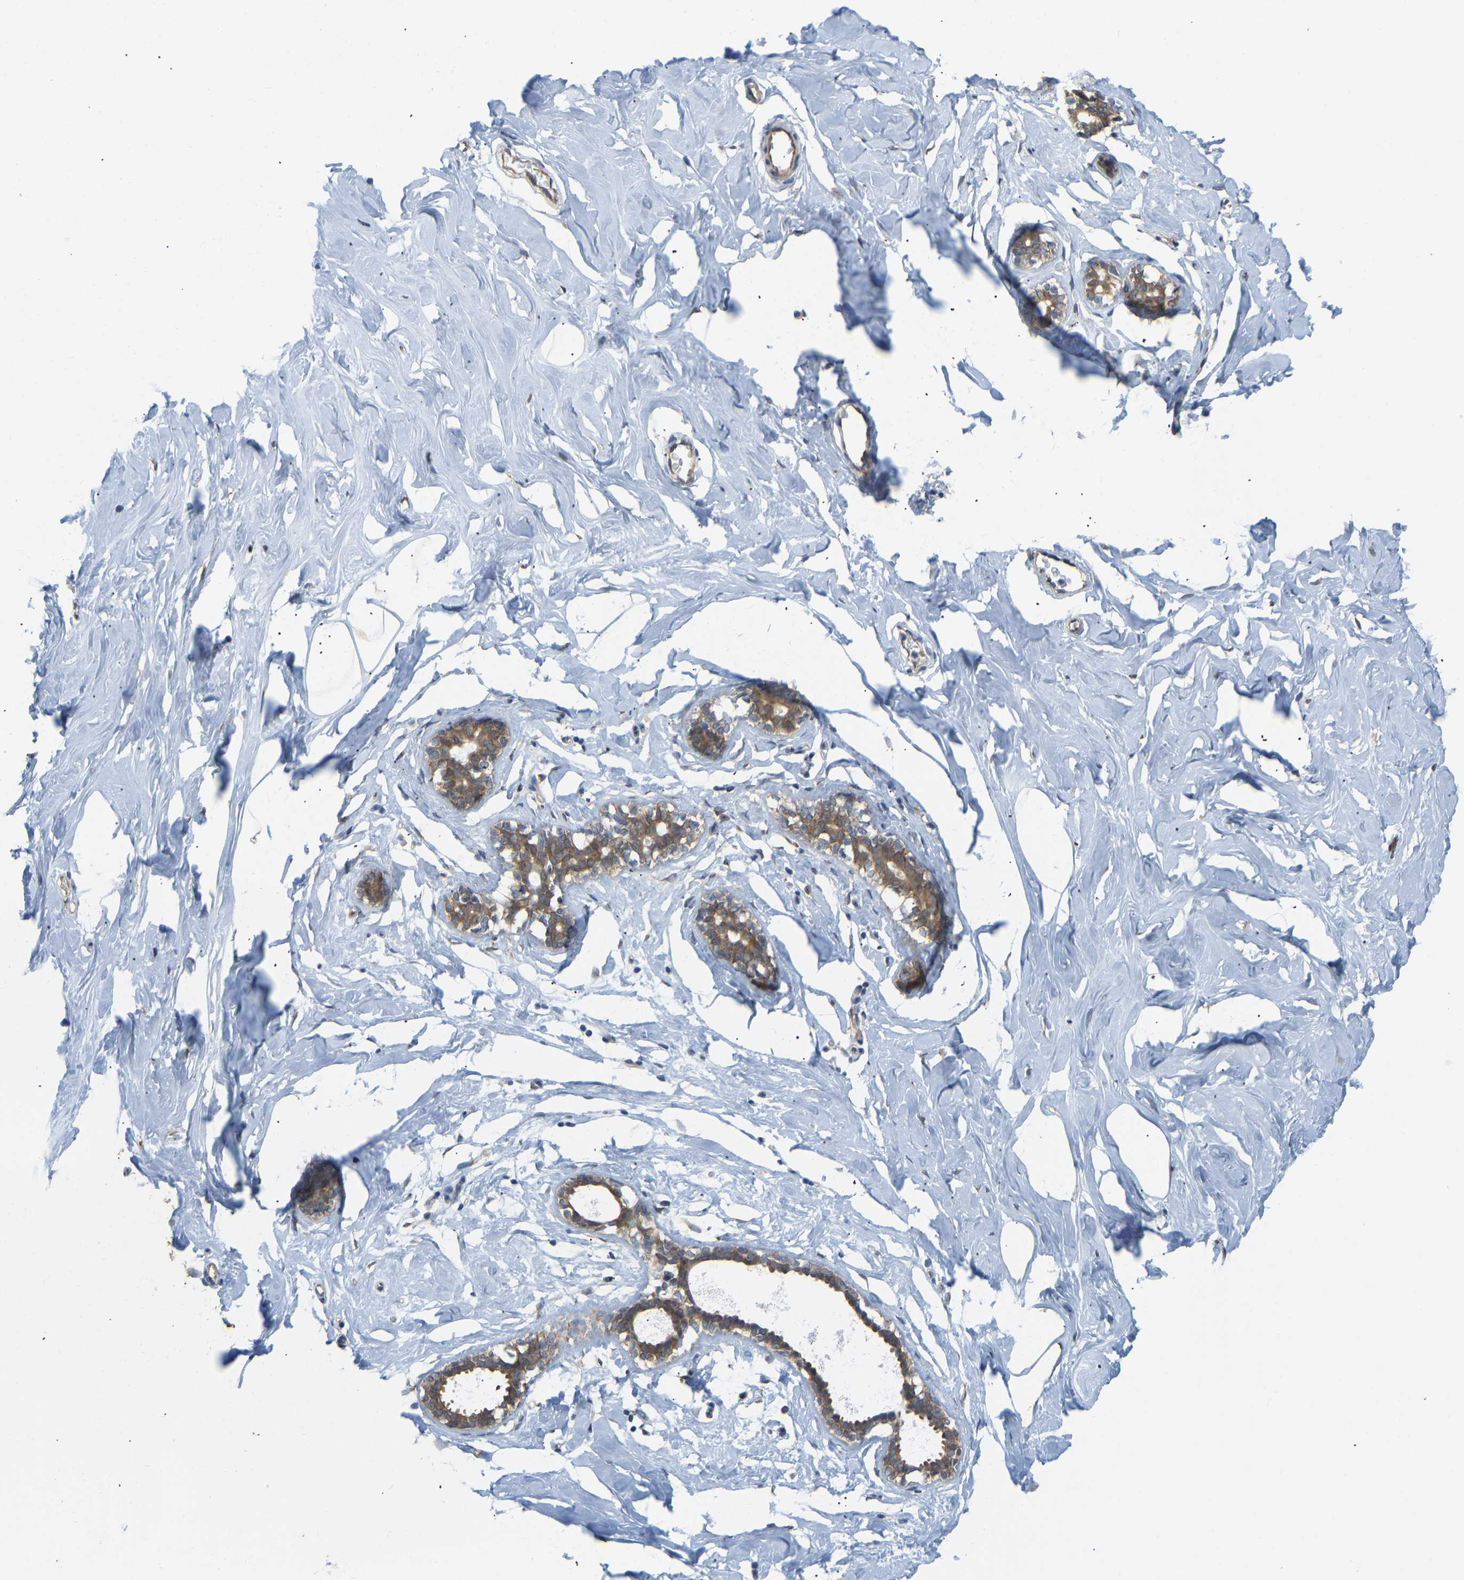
{"staining": {"intensity": "moderate", "quantity": "25%-75%", "location": "cytoplasmic/membranous"}, "tissue": "soft tissue", "cell_type": "Fibroblasts", "image_type": "normal", "snomed": [{"axis": "morphology", "description": "Normal tissue, NOS"}, {"axis": "morphology", "description": "Fibrosis, NOS"}, {"axis": "topography", "description": "Breast"}, {"axis": "topography", "description": "Adipose tissue"}], "caption": "IHC (DAB) staining of benign human soft tissue displays moderate cytoplasmic/membranous protein staining in approximately 25%-75% of fibroblasts. (DAB (3,3'-diaminobenzidine) IHC, brown staining for protein, blue staining for nuclei).", "gene": "BEND3", "patient": {"sex": "female", "age": 39}}